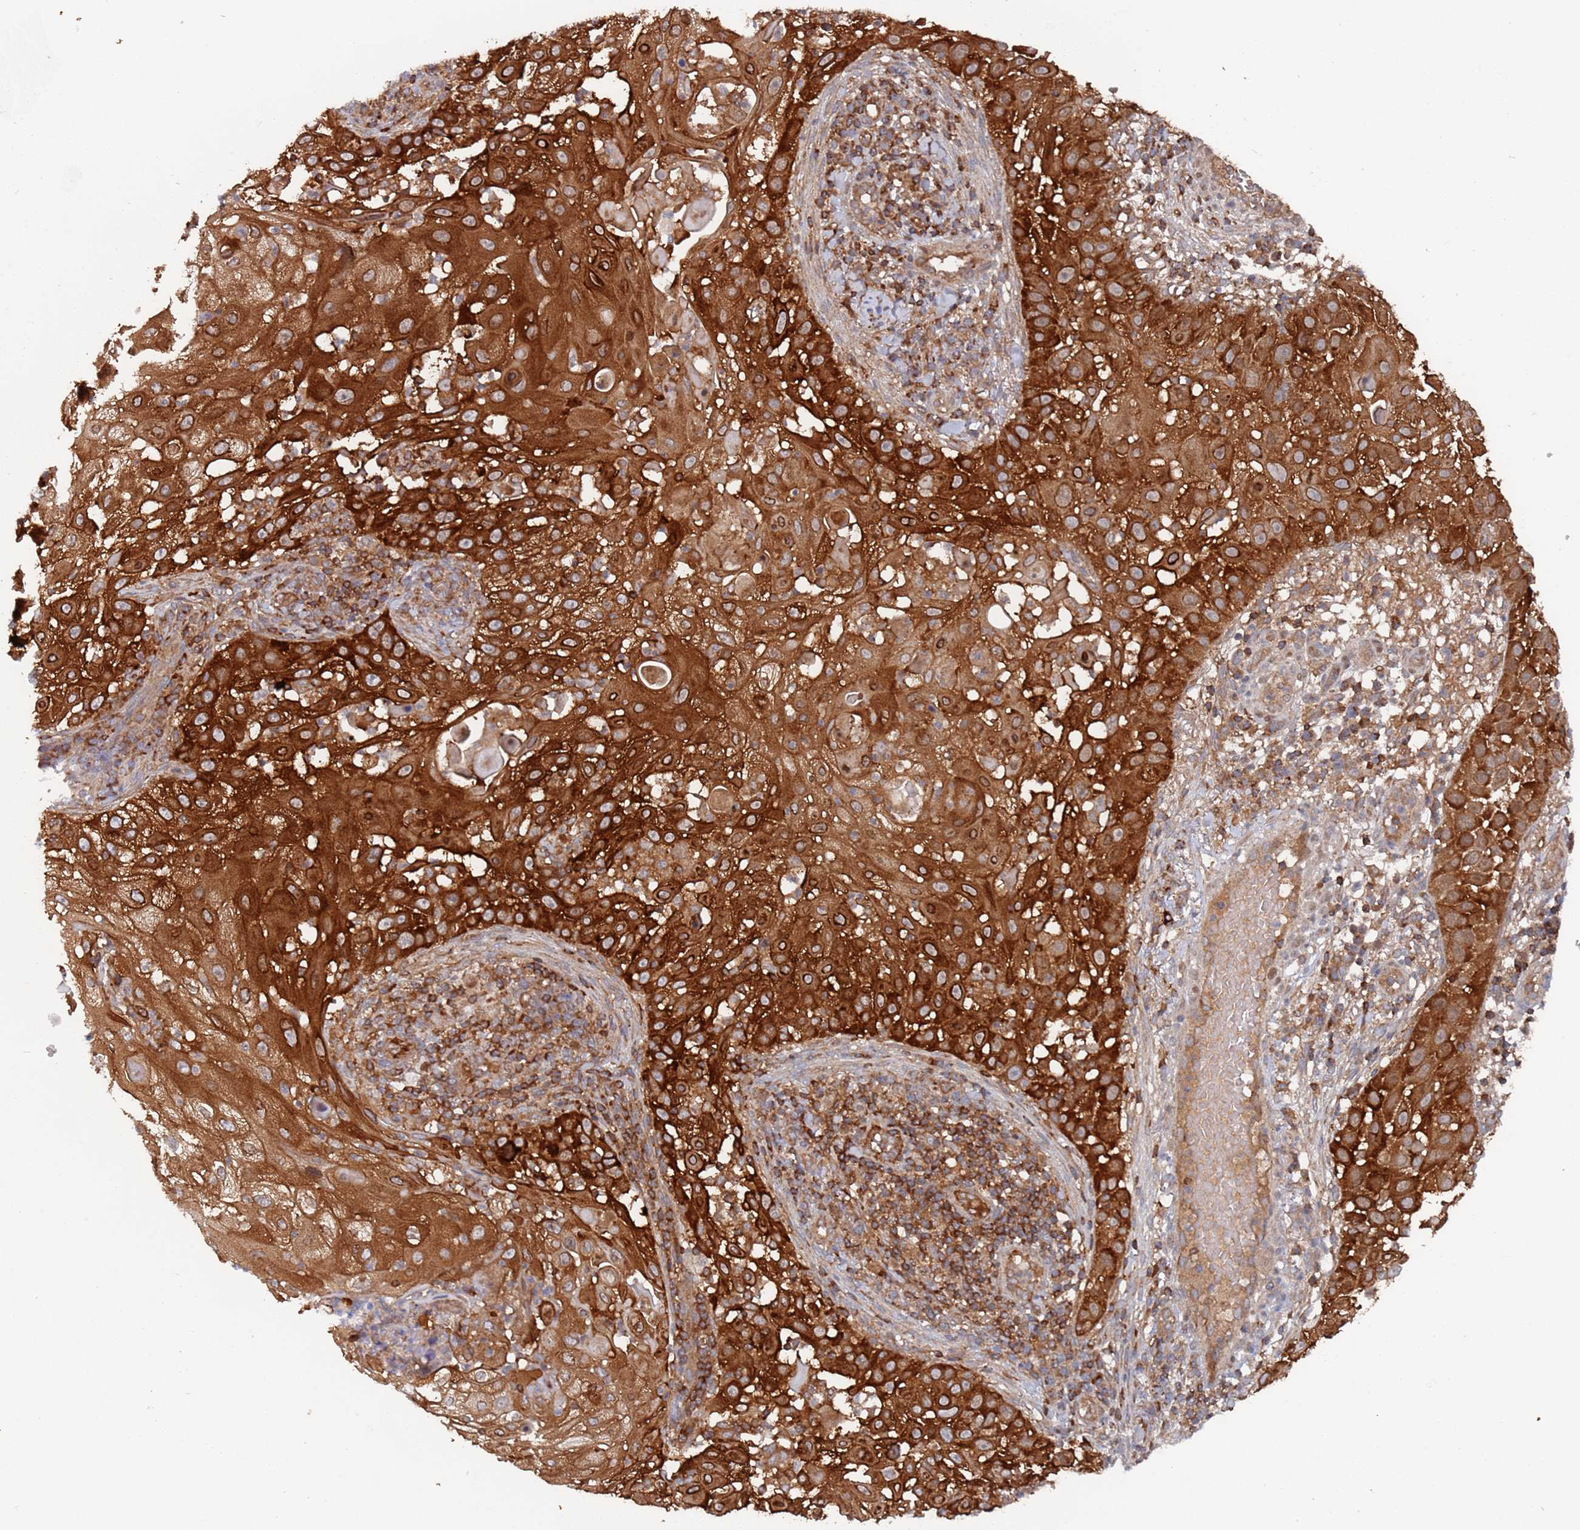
{"staining": {"intensity": "strong", "quantity": ">75%", "location": "cytoplasmic/membranous"}, "tissue": "skin cancer", "cell_type": "Tumor cells", "image_type": "cancer", "snomed": [{"axis": "morphology", "description": "Squamous cell carcinoma, NOS"}, {"axis": "topography", "description": "Skin"}], "caption": "Skin cancer was stained to show a protein in brown. There is high levels of strong cytoplasmic/membranous expression in about >75% of tumor cells.", "gene": "DDX60", "patient": {"sex": "female", "age": 44}}